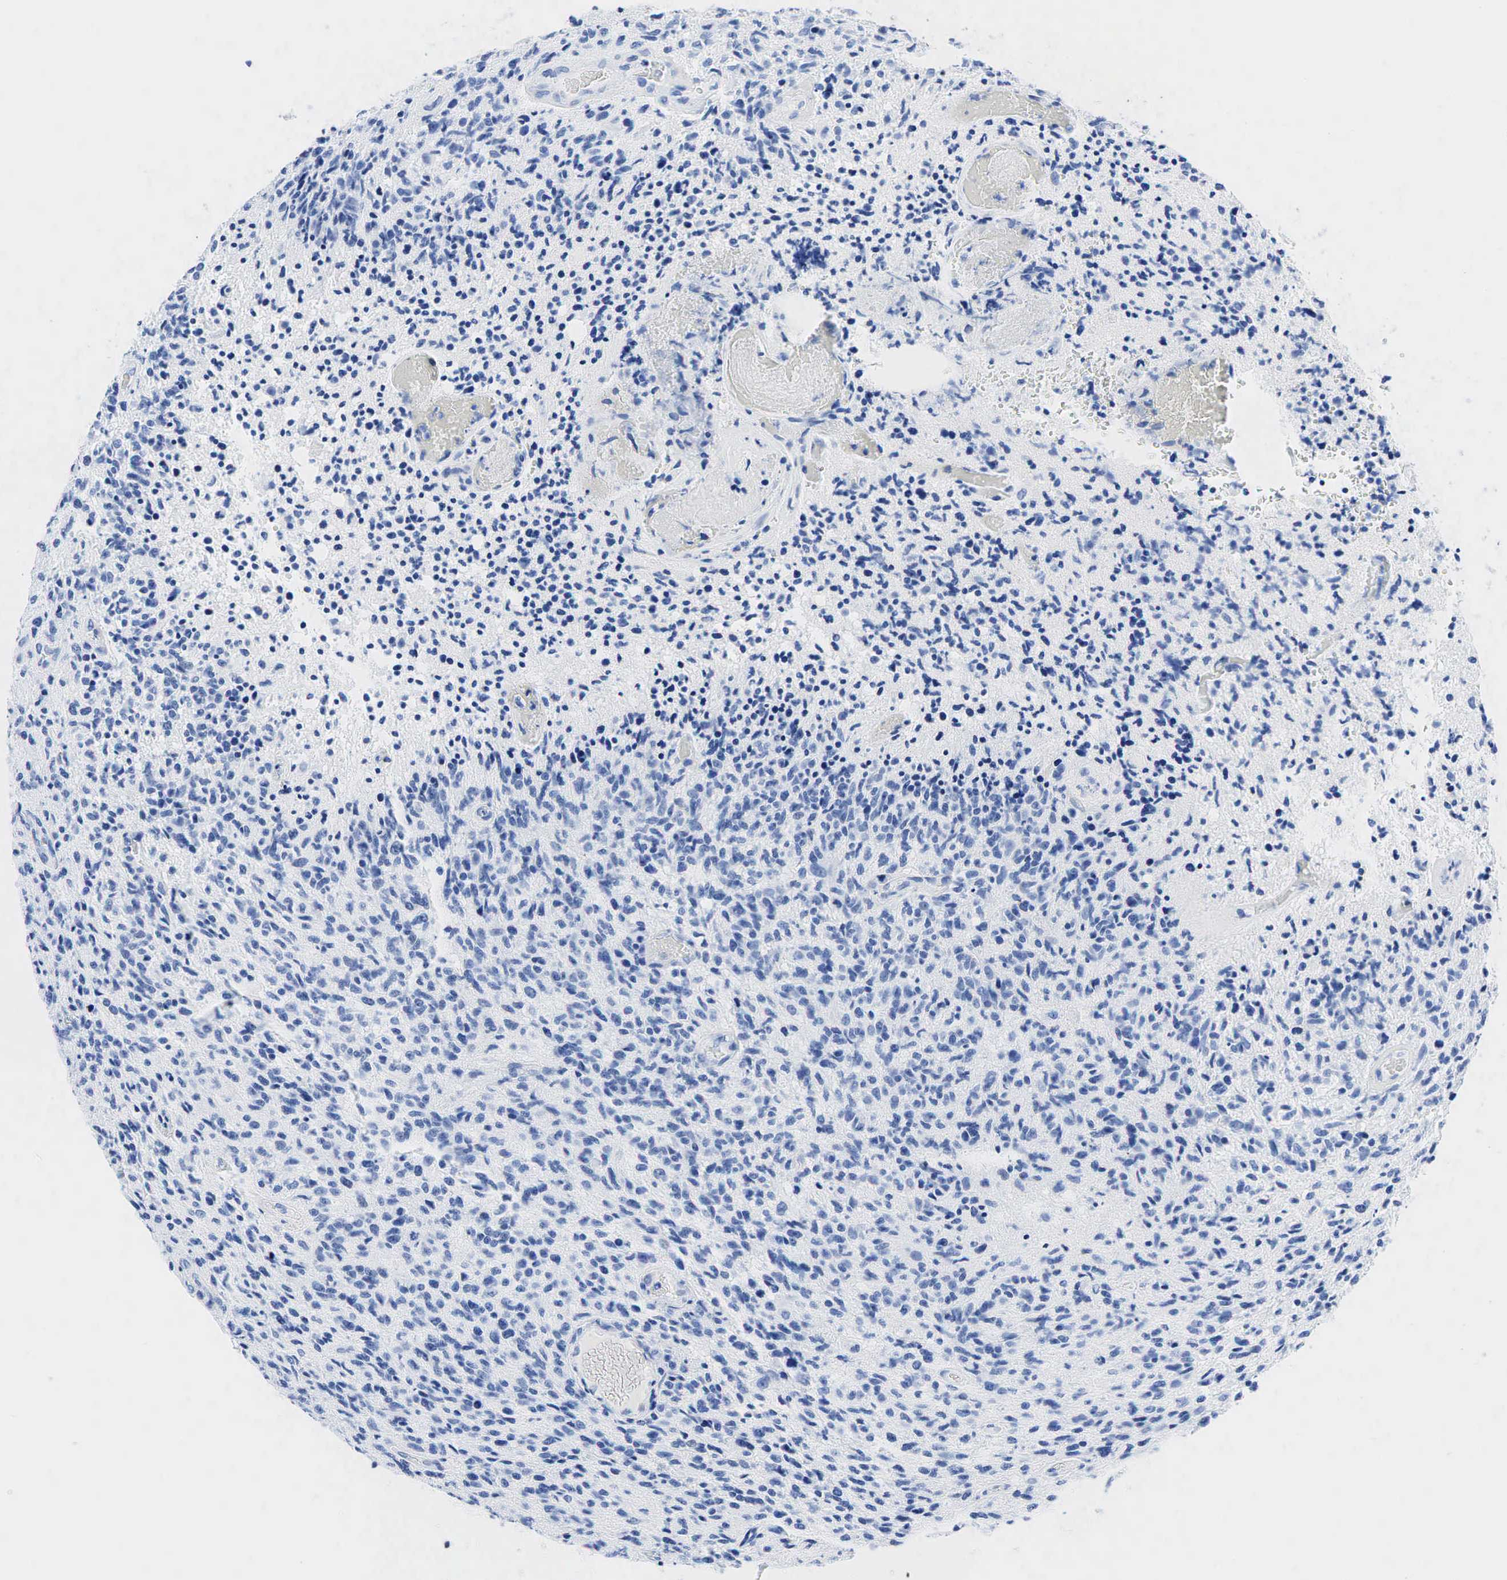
{"staining": {"intensity": "negative", "quantity": "none", "location": "none"}, "tissue": "glioma", "cell_type": "Tumor cells", "image_type": "cancer", "snomed": [{"axis": "morphology", "description": "Glioma, malignant, High grade"}, {"axis": "topography", "description": "Brain"}], "caption": "Immunohistochemistry (IHC) image of human glioma stained for a protein (brown), which displays no positivity in tumor cells.", "gene": "INHA", "patient": {"sex": "male", "age": 36}}